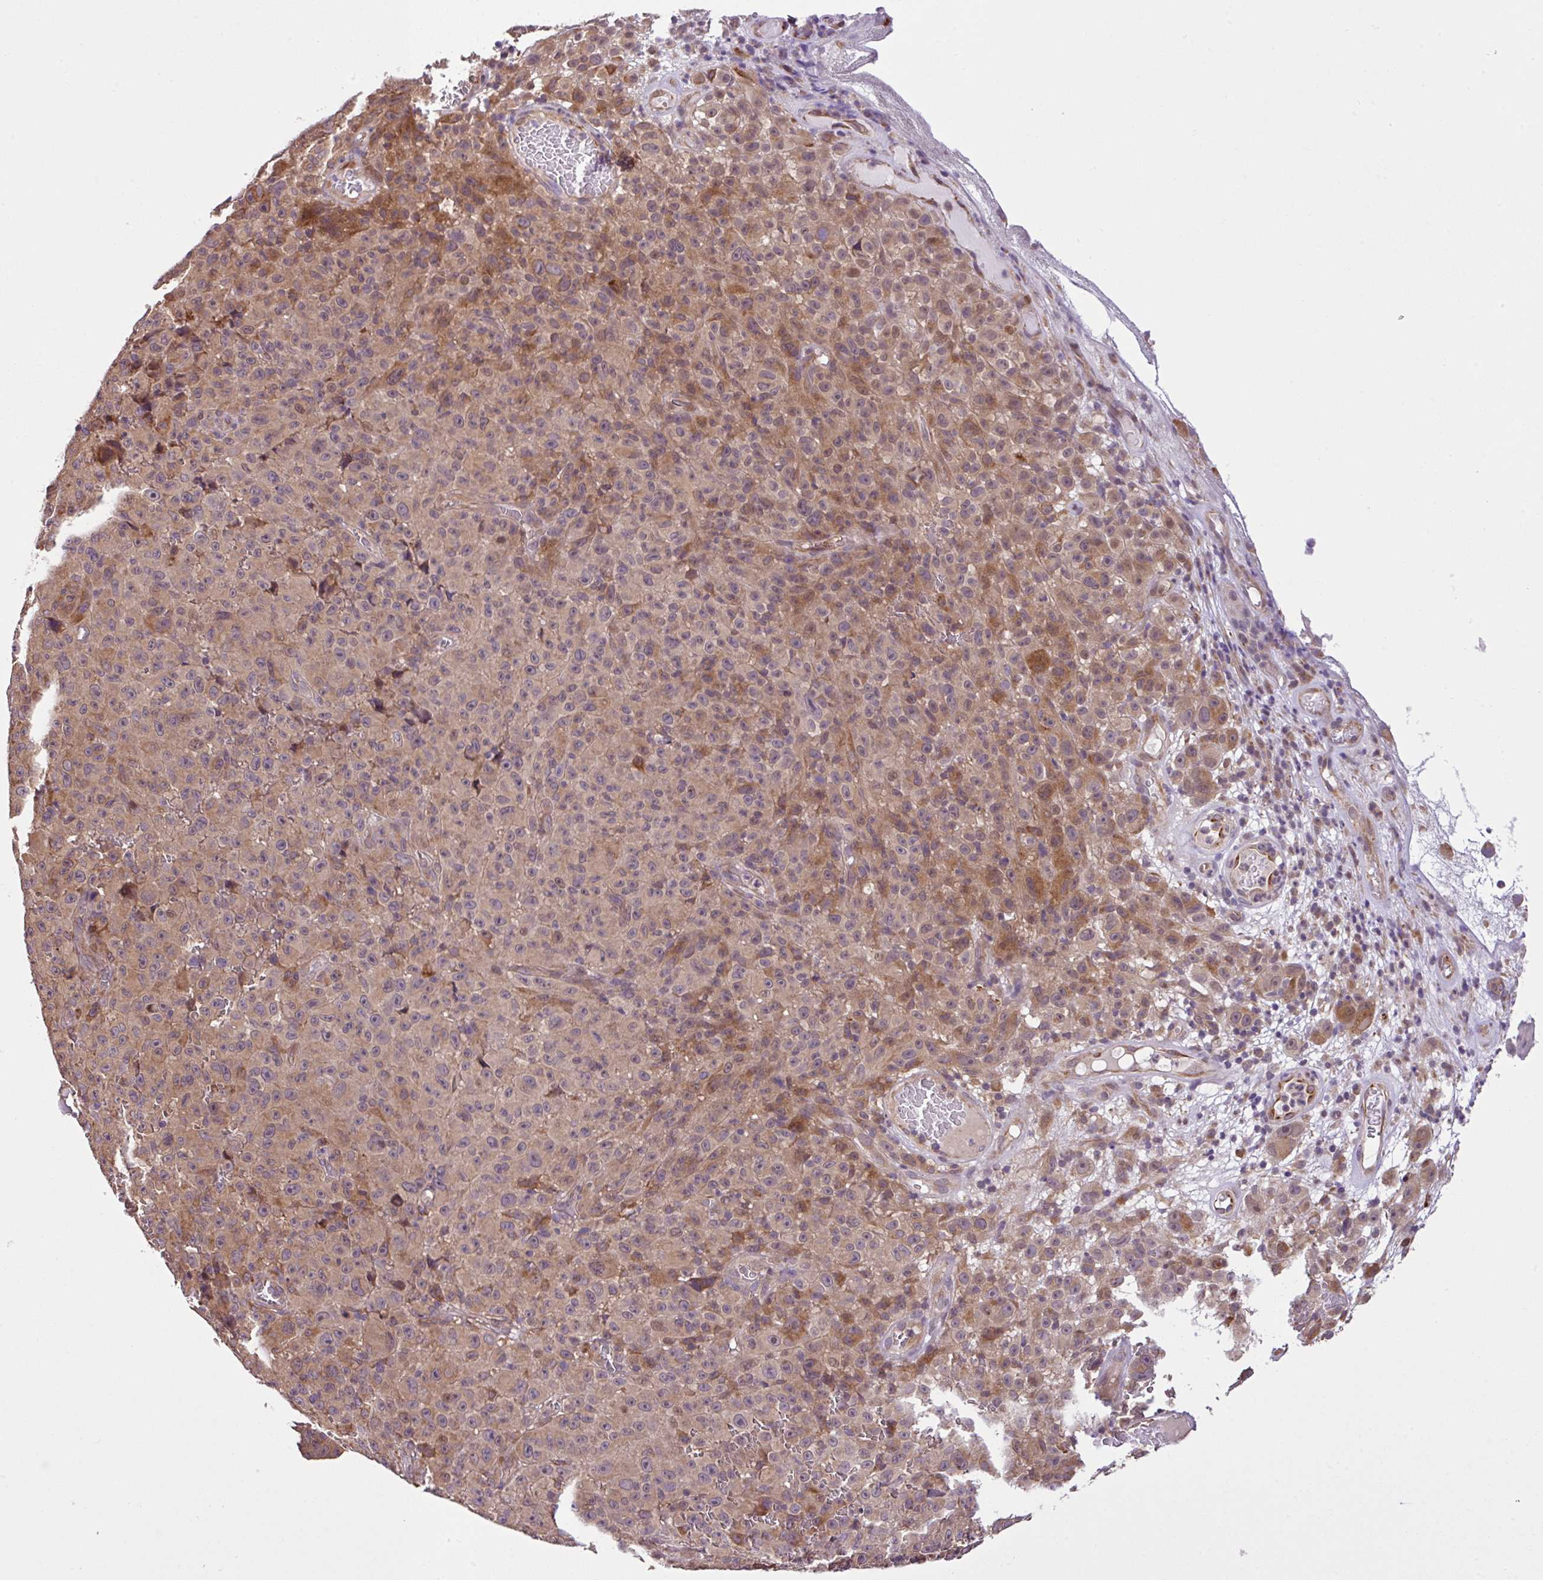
{"staining": {"intensity": "moderate", "quantity": "25%-75%", "location": "cytoplasmic/membranous"}, "tissue": "melanoma", "cell_type": "Tumor cells", "image_type": "cancer", "snomed": [{"axis": "morphology", "description": "Malignant melanoma, NOS"}, {"axis": "topography", "description": "Skin"}], "caption": "Immunohistochemistry staining of melanoma, which demonstrates medium levels of moderate cytoplasmic/membranous positivity in approximately 25%-75% of tumor cells indicating moderate cytoplasmic/membranous protein positivity. The staining was performed using DAB (3,3'-diaminobenzidine) (brown) for protein detection and nuclei were counterstained in hematoxylin (blue).", "gene": "DLGAP4", "patient": {"sex": "female", "age": 82}}